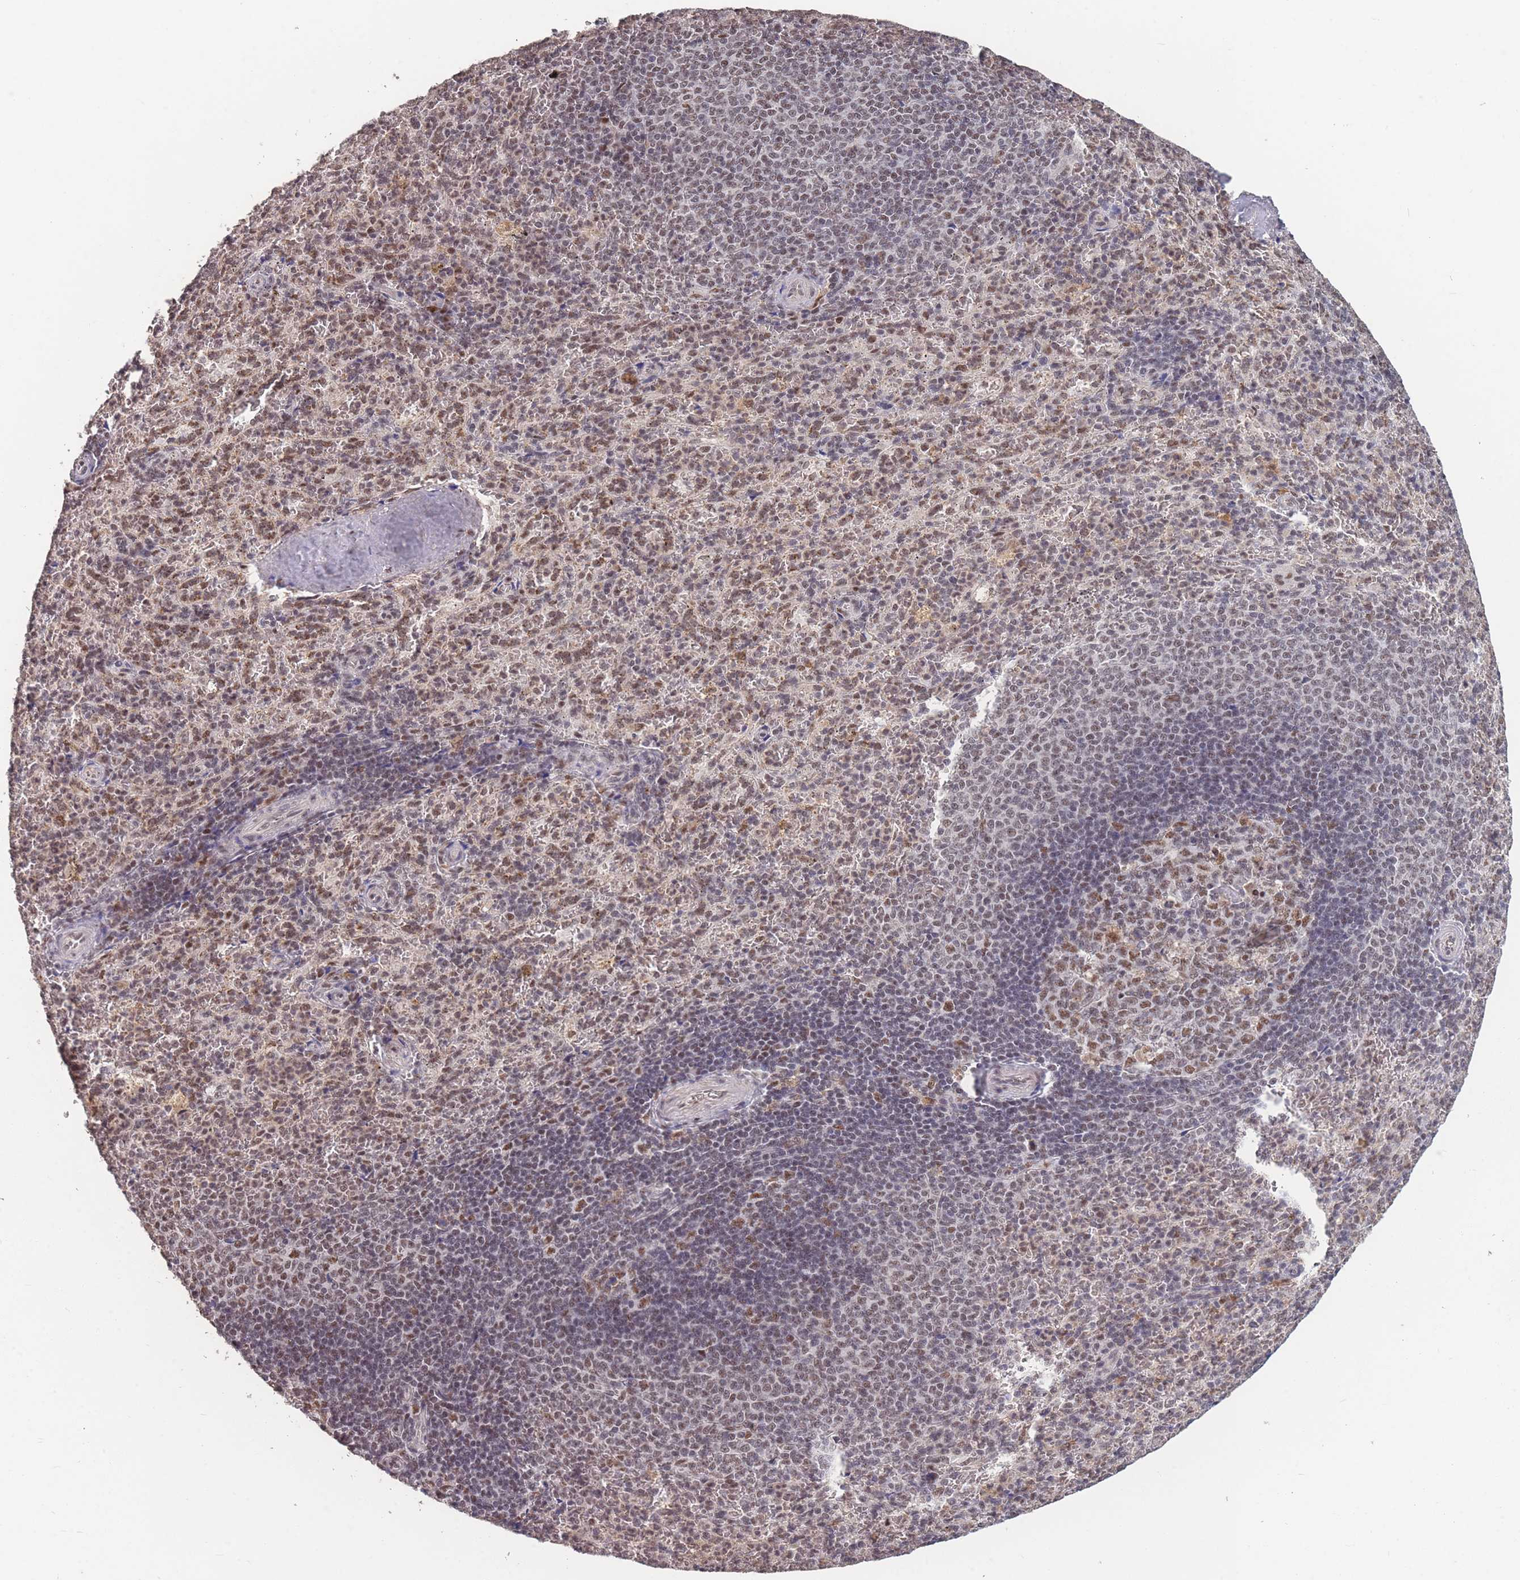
{"staining": {"intensity": "moderate", "quantity": ">75%", "location": "nuclear"}, "tissue": "spleen", "cell_type": "Cells in red pulp", "image_type": "normal", "snomed": [{"axis": "morphology", "description": "Normal tissue, NOS"}, {"axis": "topography", "description": "Spleen"}], "caption": "A micrograph showing moderate nuclear expression in approximately >75% of cells in red pulp in benign spleen, as visualized by brown immunohistochemical staining.", "gene": "SNRPA1", "patient": {"sex": "female", "age": 21}}